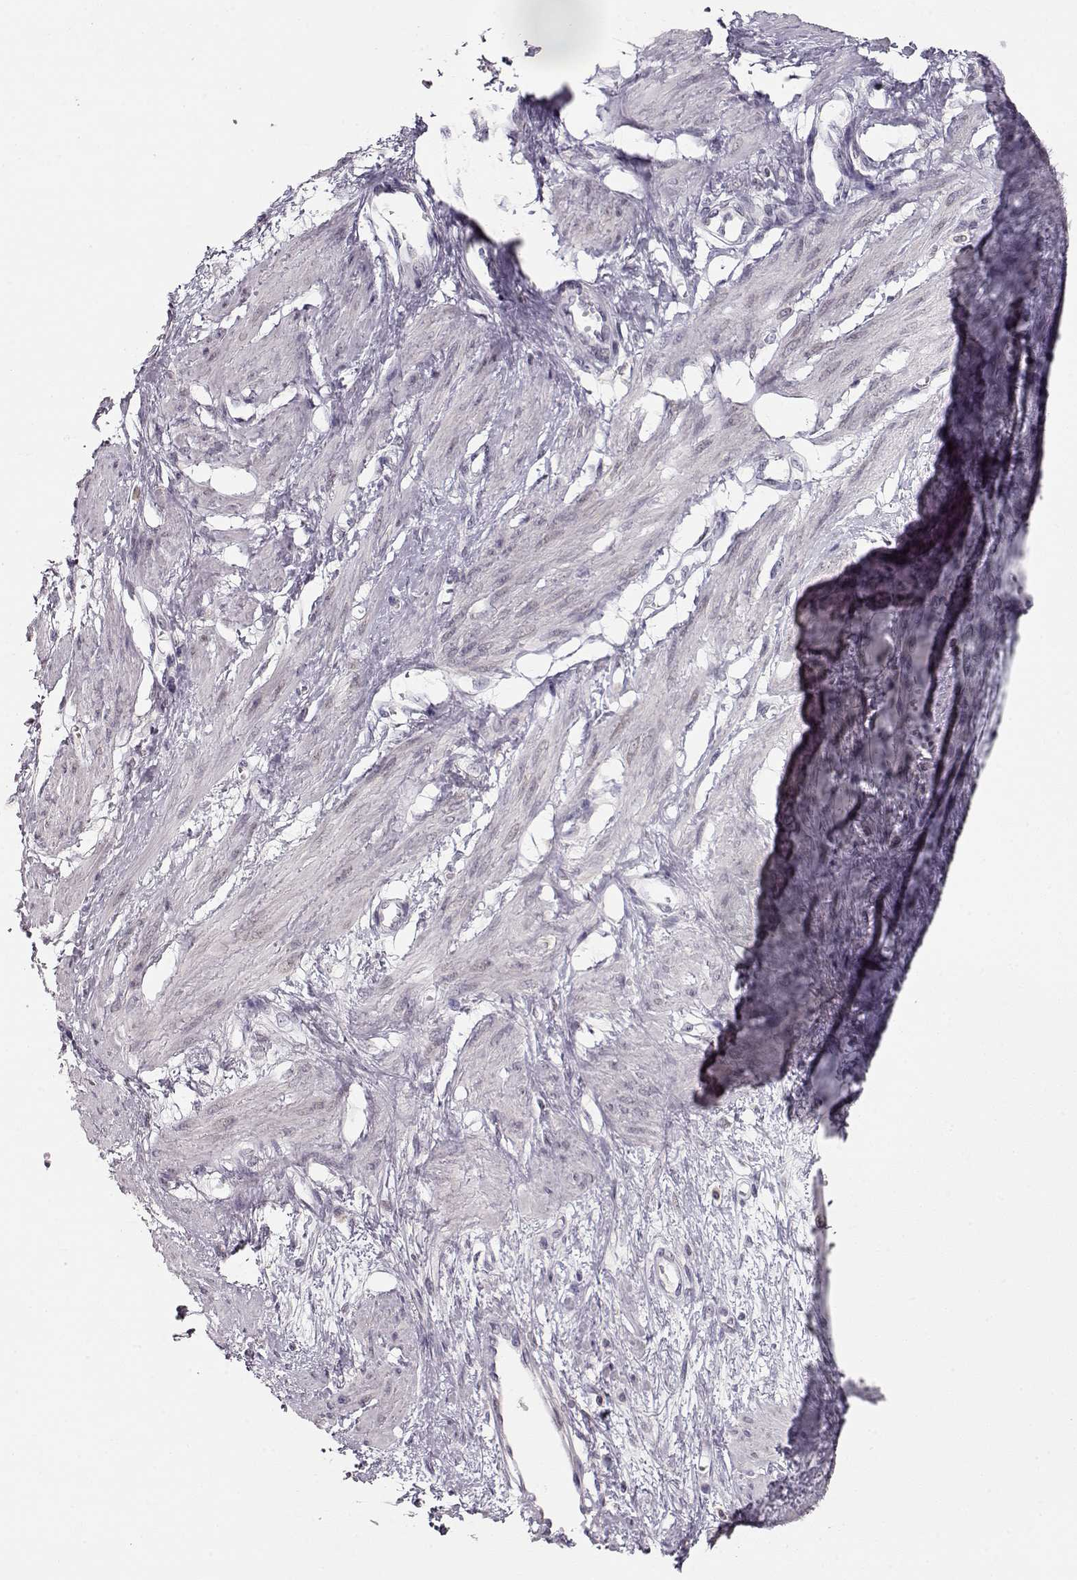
{"staining": {"intensity": "negative", "quantity": "none", "location": "none"}, "tissue": "smooth muscle", "cell_type": "Smooth muscle cells", "image_type": "normal", "snomed": [{"axis": "morphology", "description": "Normal tissue, NOS"}, {"axis": "topography", "description": "Smooth muscle"}, {"axis": "topography", "description": "Uterus"}], "caption": "Smooth muscle was stained to show a protein in brown. There is no significant expression in smooth muscle cells. (DAB immunohistochemistry (IHC) with hematoxylin counter stain).", "gene": "TEPP", "patient": {"sex": "female", "age": 39}}